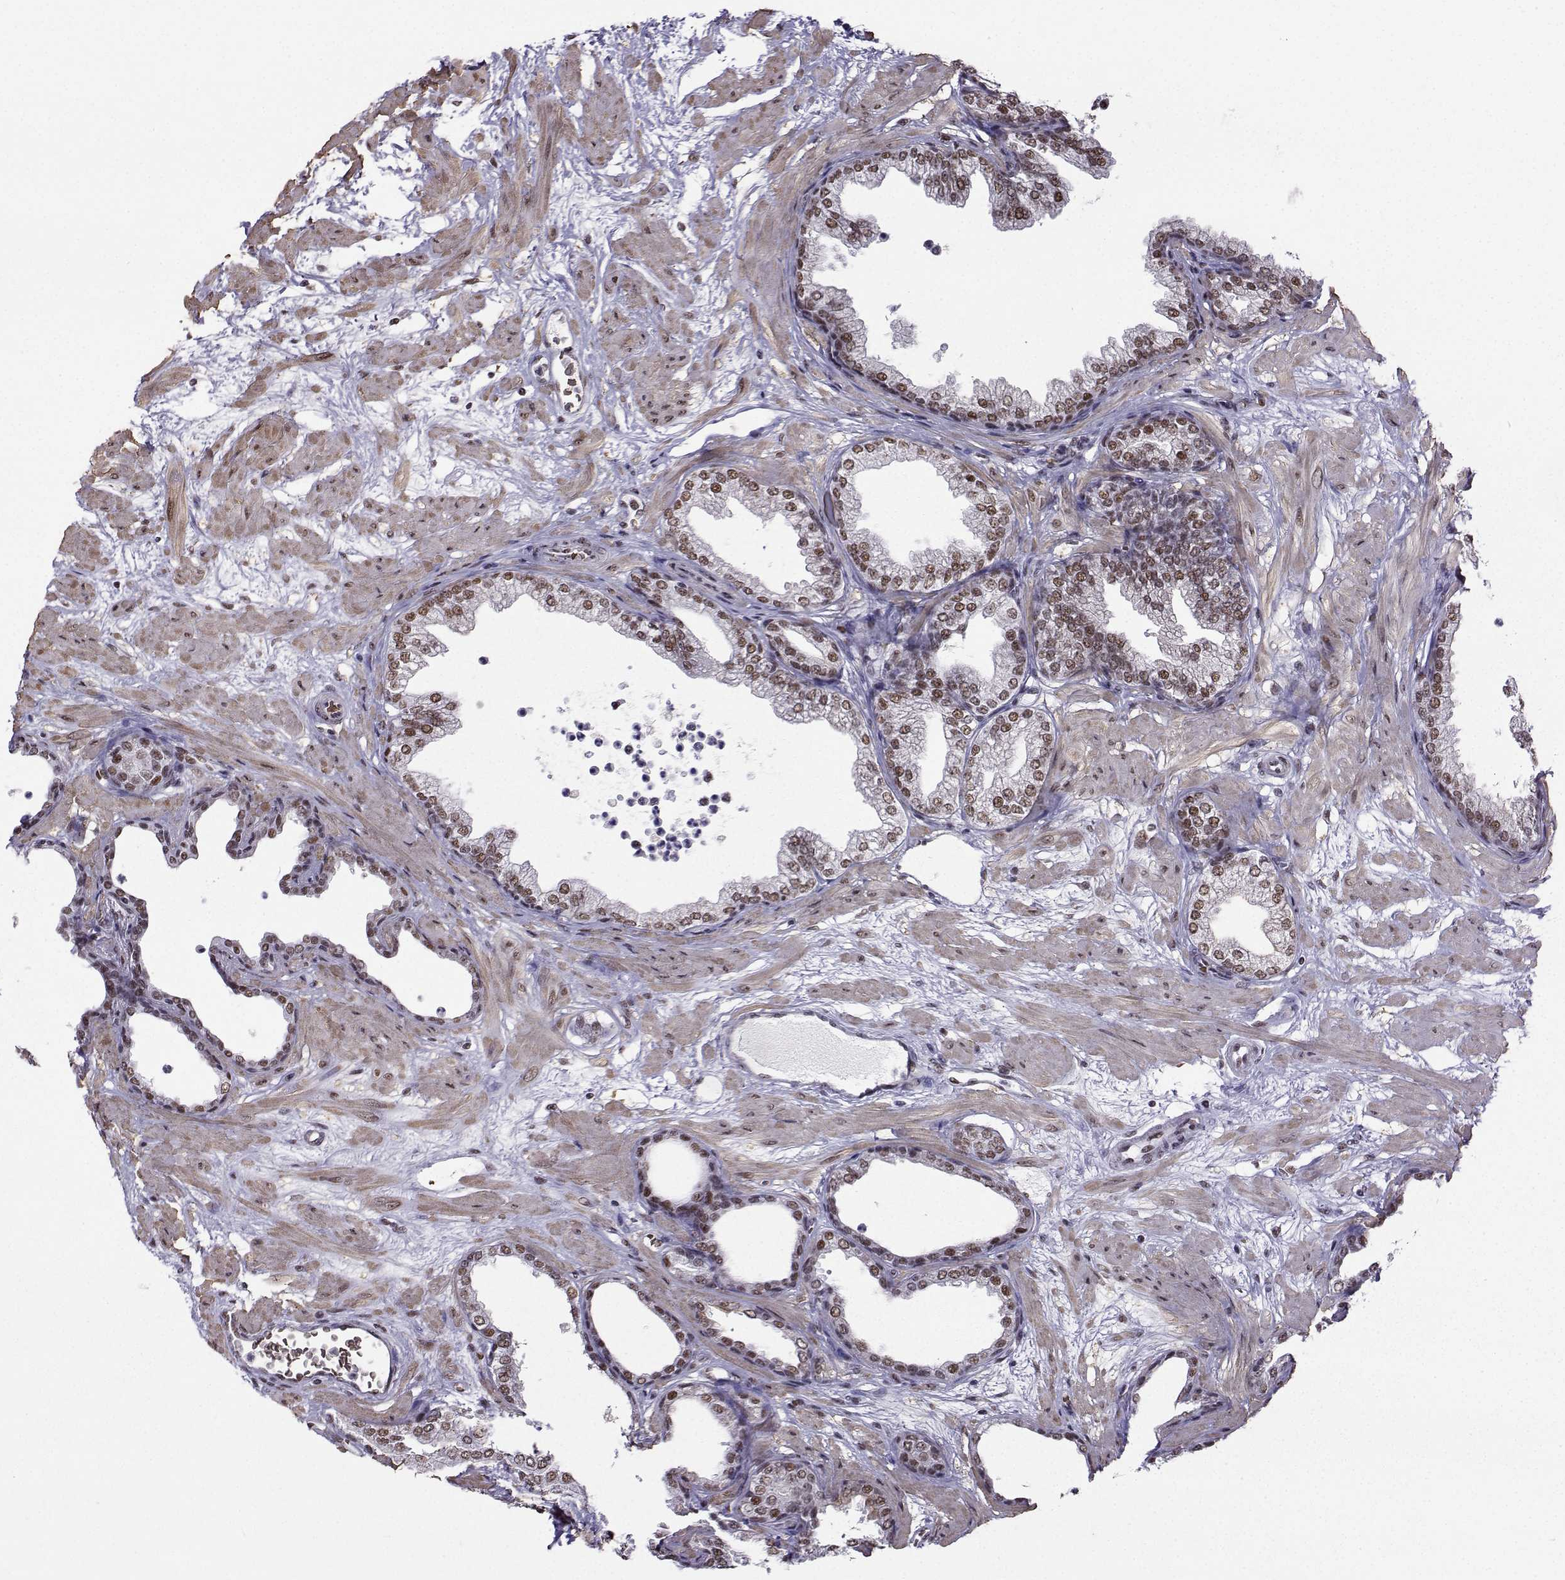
{"staining": {"intensity": "moderate", "quantity": ">75%", "location": "nuclear"}, "tissue": "prostate", "cell_type": "Glandular cells", "image_type": "normal", "snomed": [{"axis": "morphology", "description": "Normal tissue, NOS"}, {"axis": "topography", "description": "Prostate"}], "caption": "Protein staining of normal prostate exhibits moderate nuclear expression in approximately >75% of glandular cells. (Brightfield microscopy of DAB IHC at high magnification).", "gene": "CCNK", "patient": {"sex": "male", "age": 37}}